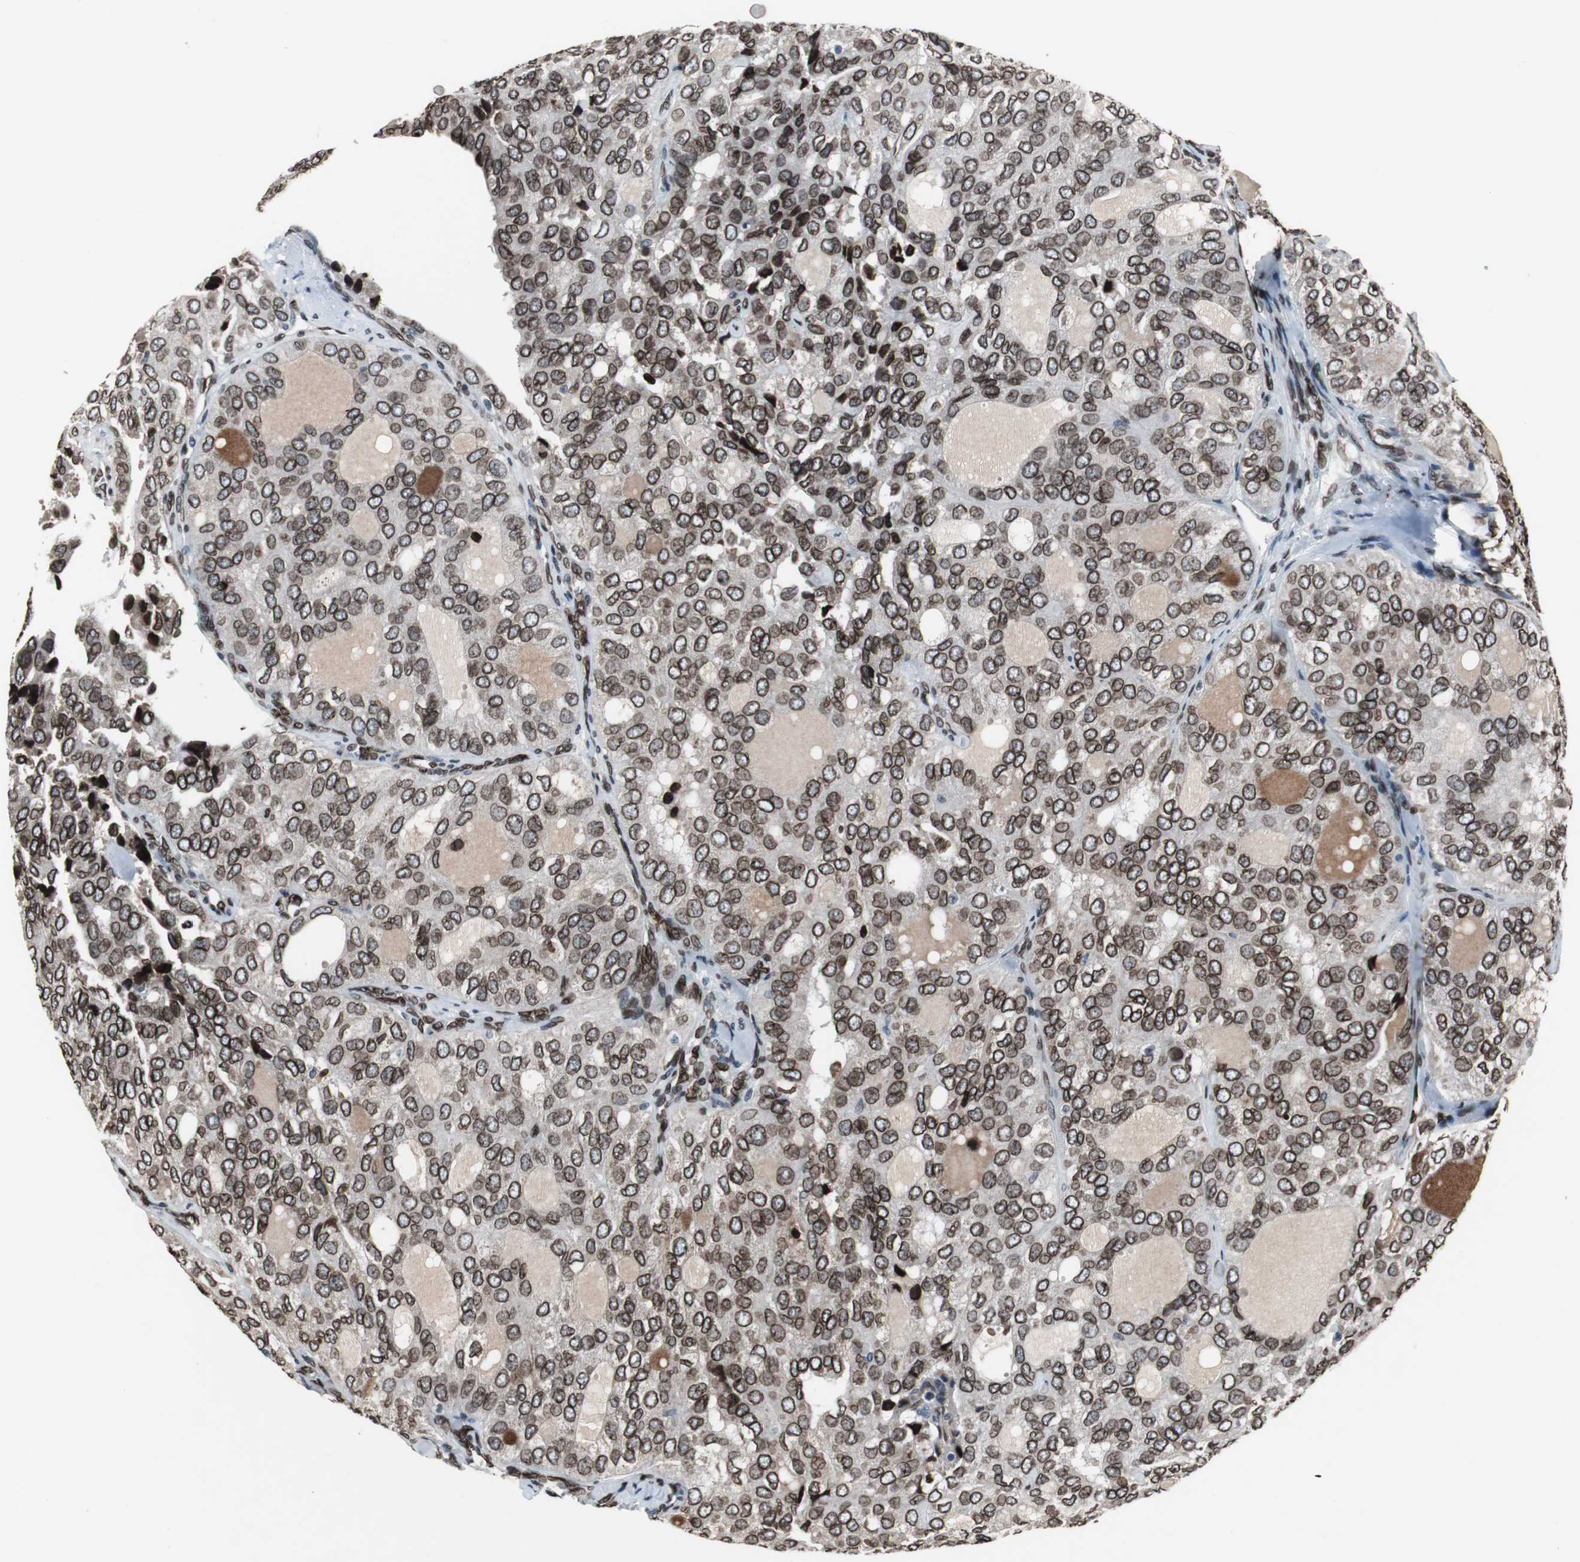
{"staining": {"intensity": "strong", "quantity": ">75%", "location": "cytoplasmic/membranous,nuclear"}, "tissue": "thyroid cancer", "cell_type": "Tumor cells", "image_type": "cancer", "snomed": [{"axis": "morphology", "description": "Follicular adenoma carcinoma, NOS"}, {"axis": "topography", "description": "Thyroid gland"}], "caption": "Immunohistochemistry (IHC) histopathology image of human follicular adenoma carcinoma (thyroid) stained for a protein (brown), which reveals high levels of strong cytoplasmic/membranous and nuclear staining in approximately >75% of tumor cells.", "gene": "LMNA", "patient": {"sex": "male", "age": 75}}